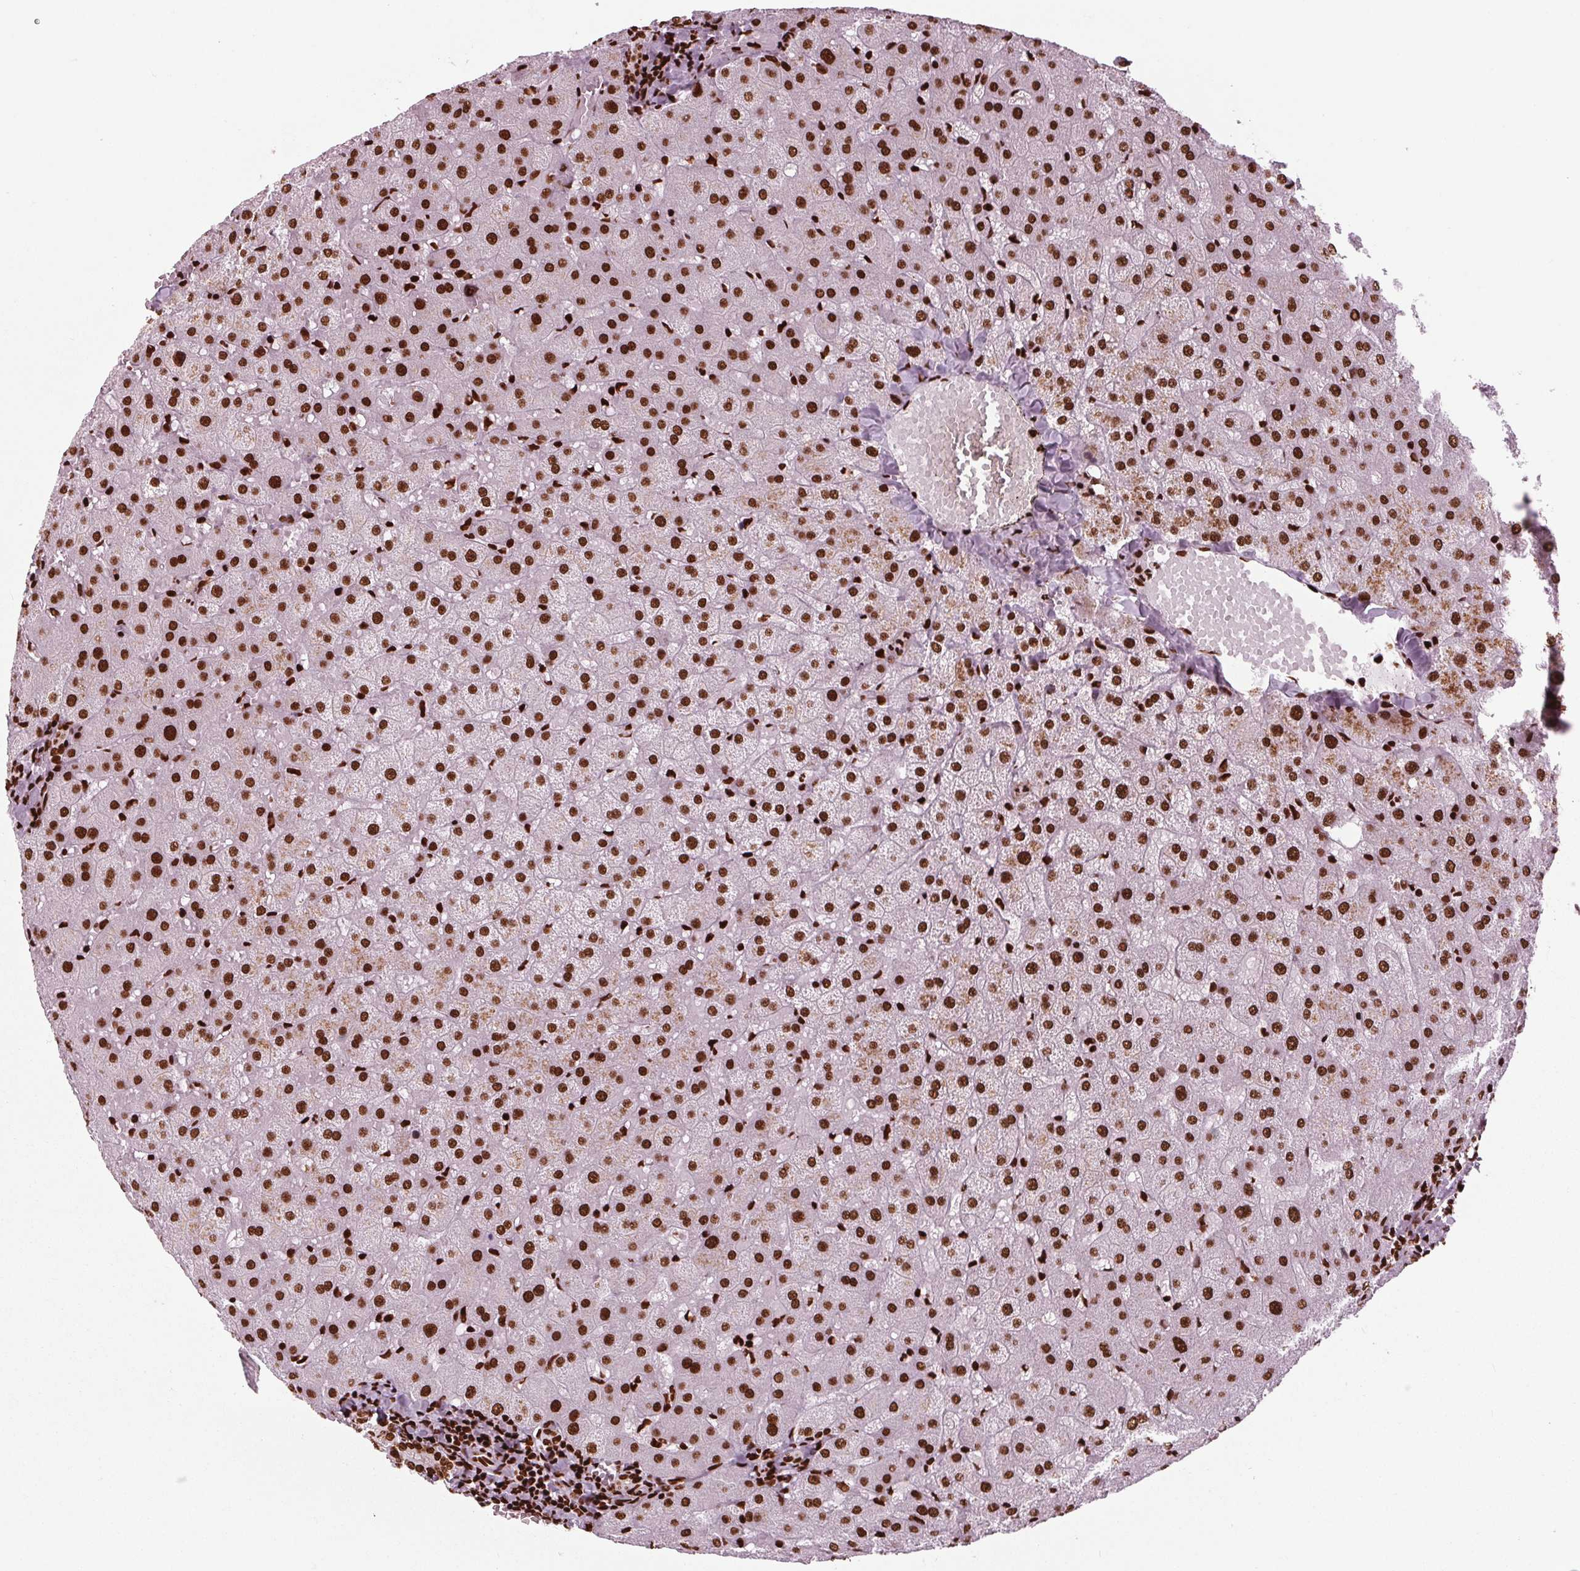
{"staining": {"intensity": "strong", "quantity": ">75%", "location": "nuclear"}, "tissue": "liver", "cell_type": "Cholangiocytes", "image_type": "normal", "snomed": [{"axis": "morphology", "description": "Normal tissue, NOS"}, {"axis": "topography", "description": "Liver"}], "caption": "Strong nuclear protein expression is seen in approximately >75% of cholangiocytes in liver. (DAB IHC with brightfield microscopy, high magnification).", "gene": "BRD4", "patient": {"sex": "female", "age": 50}}